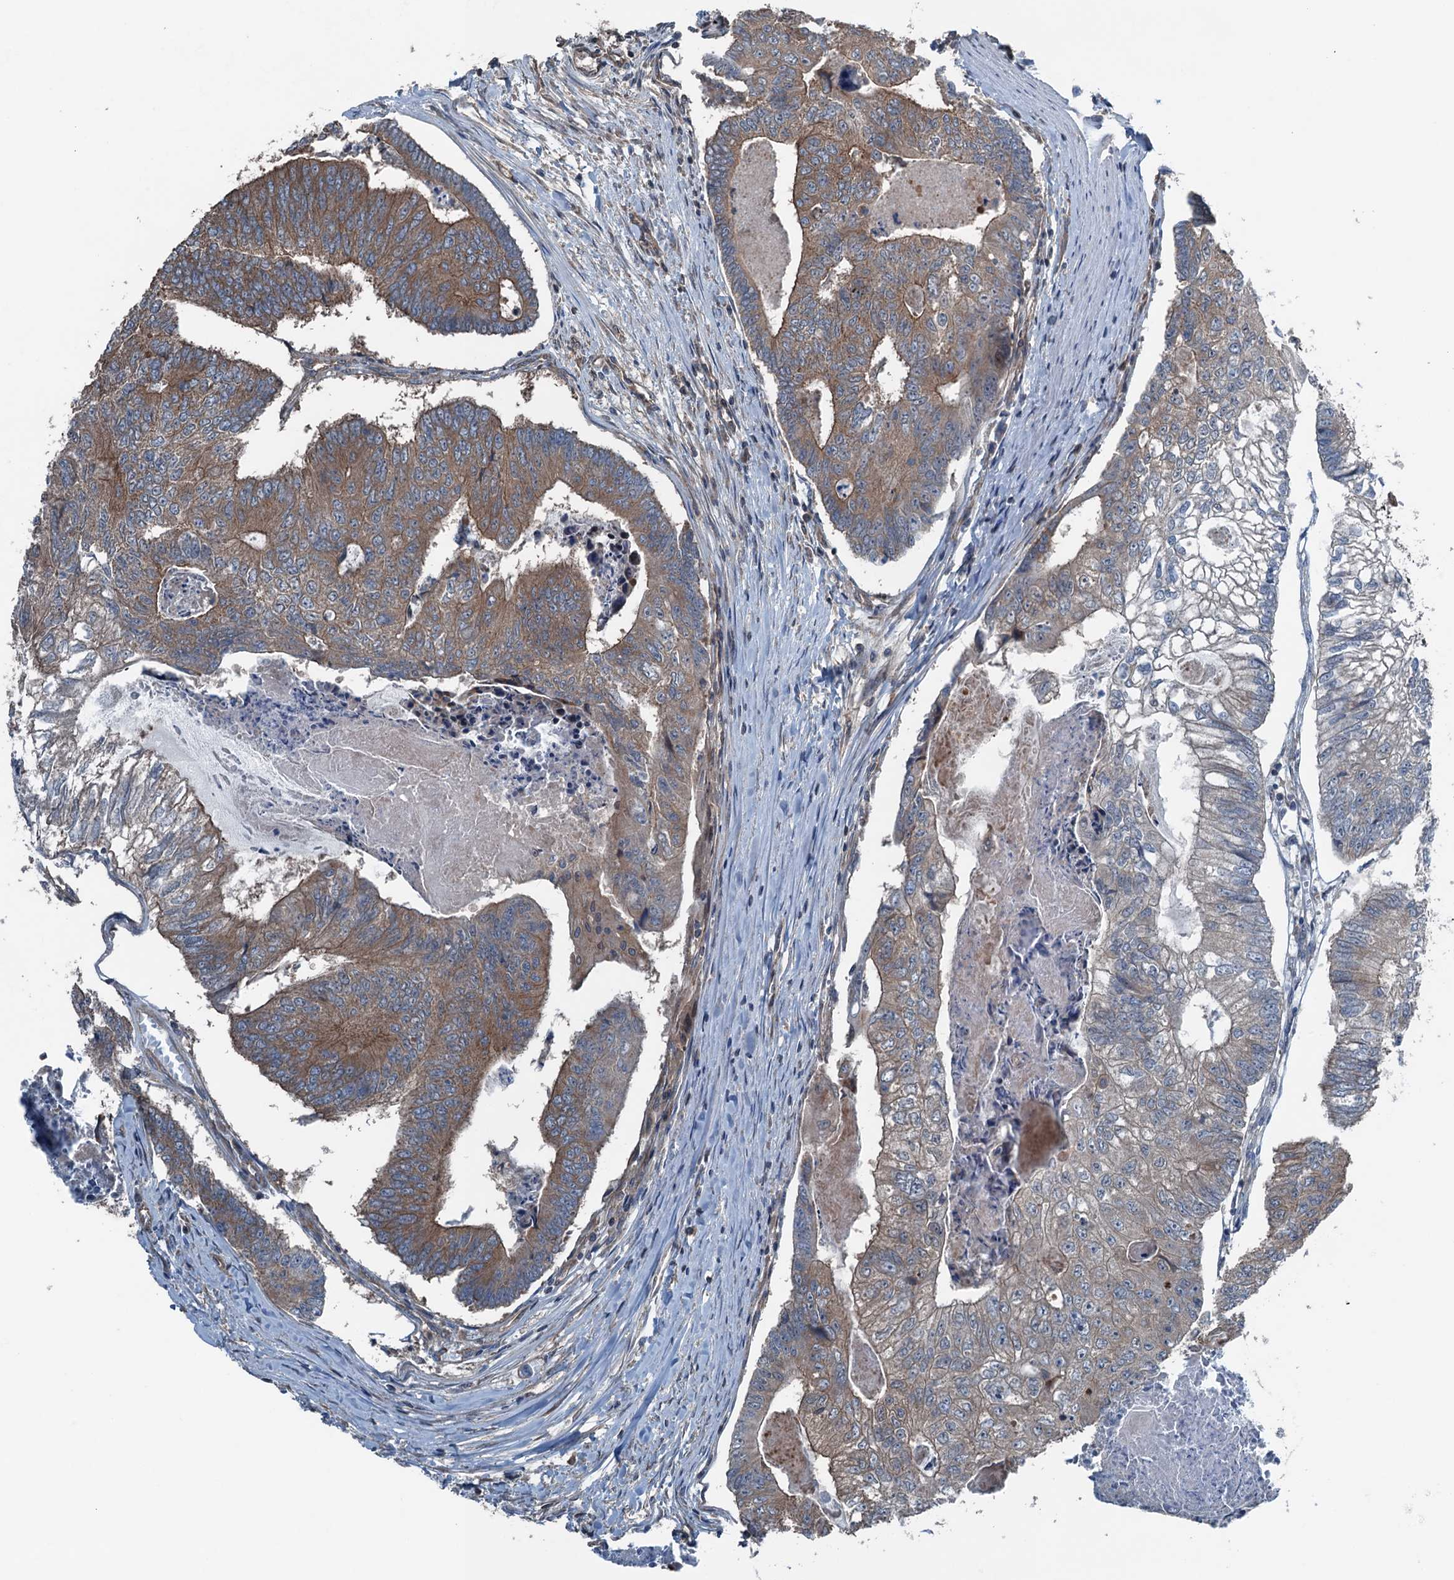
{"staining": {"intensity": "moderate", "quantity": "25%-75%", "location": "cytoplasmic/membranous"}, "tissue": "colorectal cancer", "cell_type": "Tumor cells", "image_type": "cancer", "snomed": [{"axis": "morphology", "description": "Adenocarcinoma, NOS"}, {"axis": "topography", "description": "Colon"}], "caption": "DAB (3,3'-diaminobenzidine) immunohistochemical staining of human colorectal adenocarcinoma shows moderate cytoplasmic/membranous protein staining in approximately 25%-75% of tumor cells.", "gene": "TRAPPC8", "patient": {"sex": "female", "age": 67}}